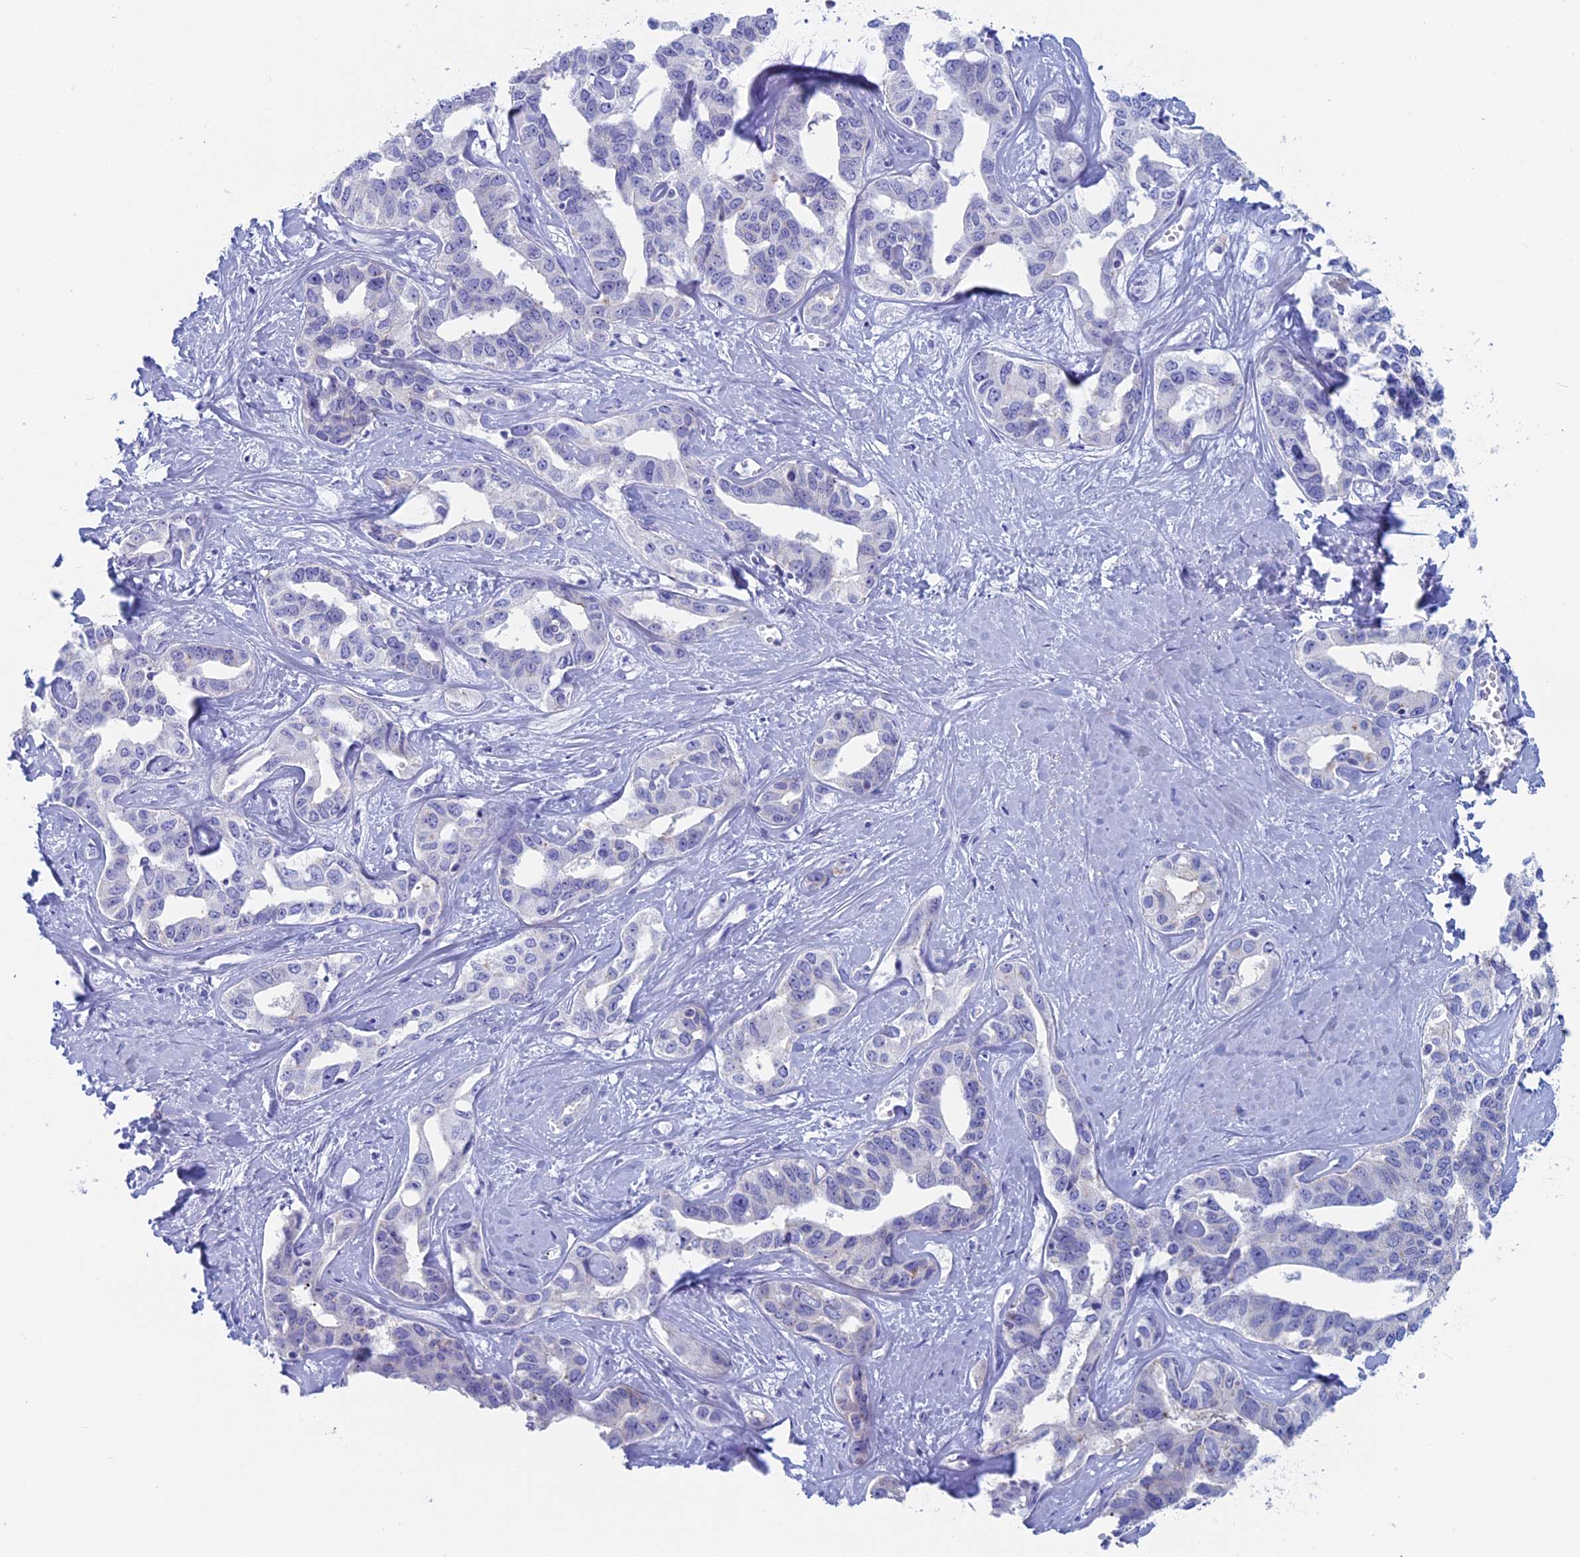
{"staining": {"intensity": "negative", "quantity": "none", "location": "none"}, "tissue": "liver cancer", "cell_type": "Tumor cells", "image_type": "cancer", "snomed": [{"axis": "morphology", "description": "Cholangiocarcinoma"}, {"axis": "topography", "description": "Liver"}], "caption": "Photomicrograph shows no significant protein staining in tumor cells of liver cholangiocarcinoma. (DAB immunohistochemistry visualized using brightfield microscopy, high magnification).", "gene": "MAGEB6", "patient": {"sex": "male", "age": 59}}